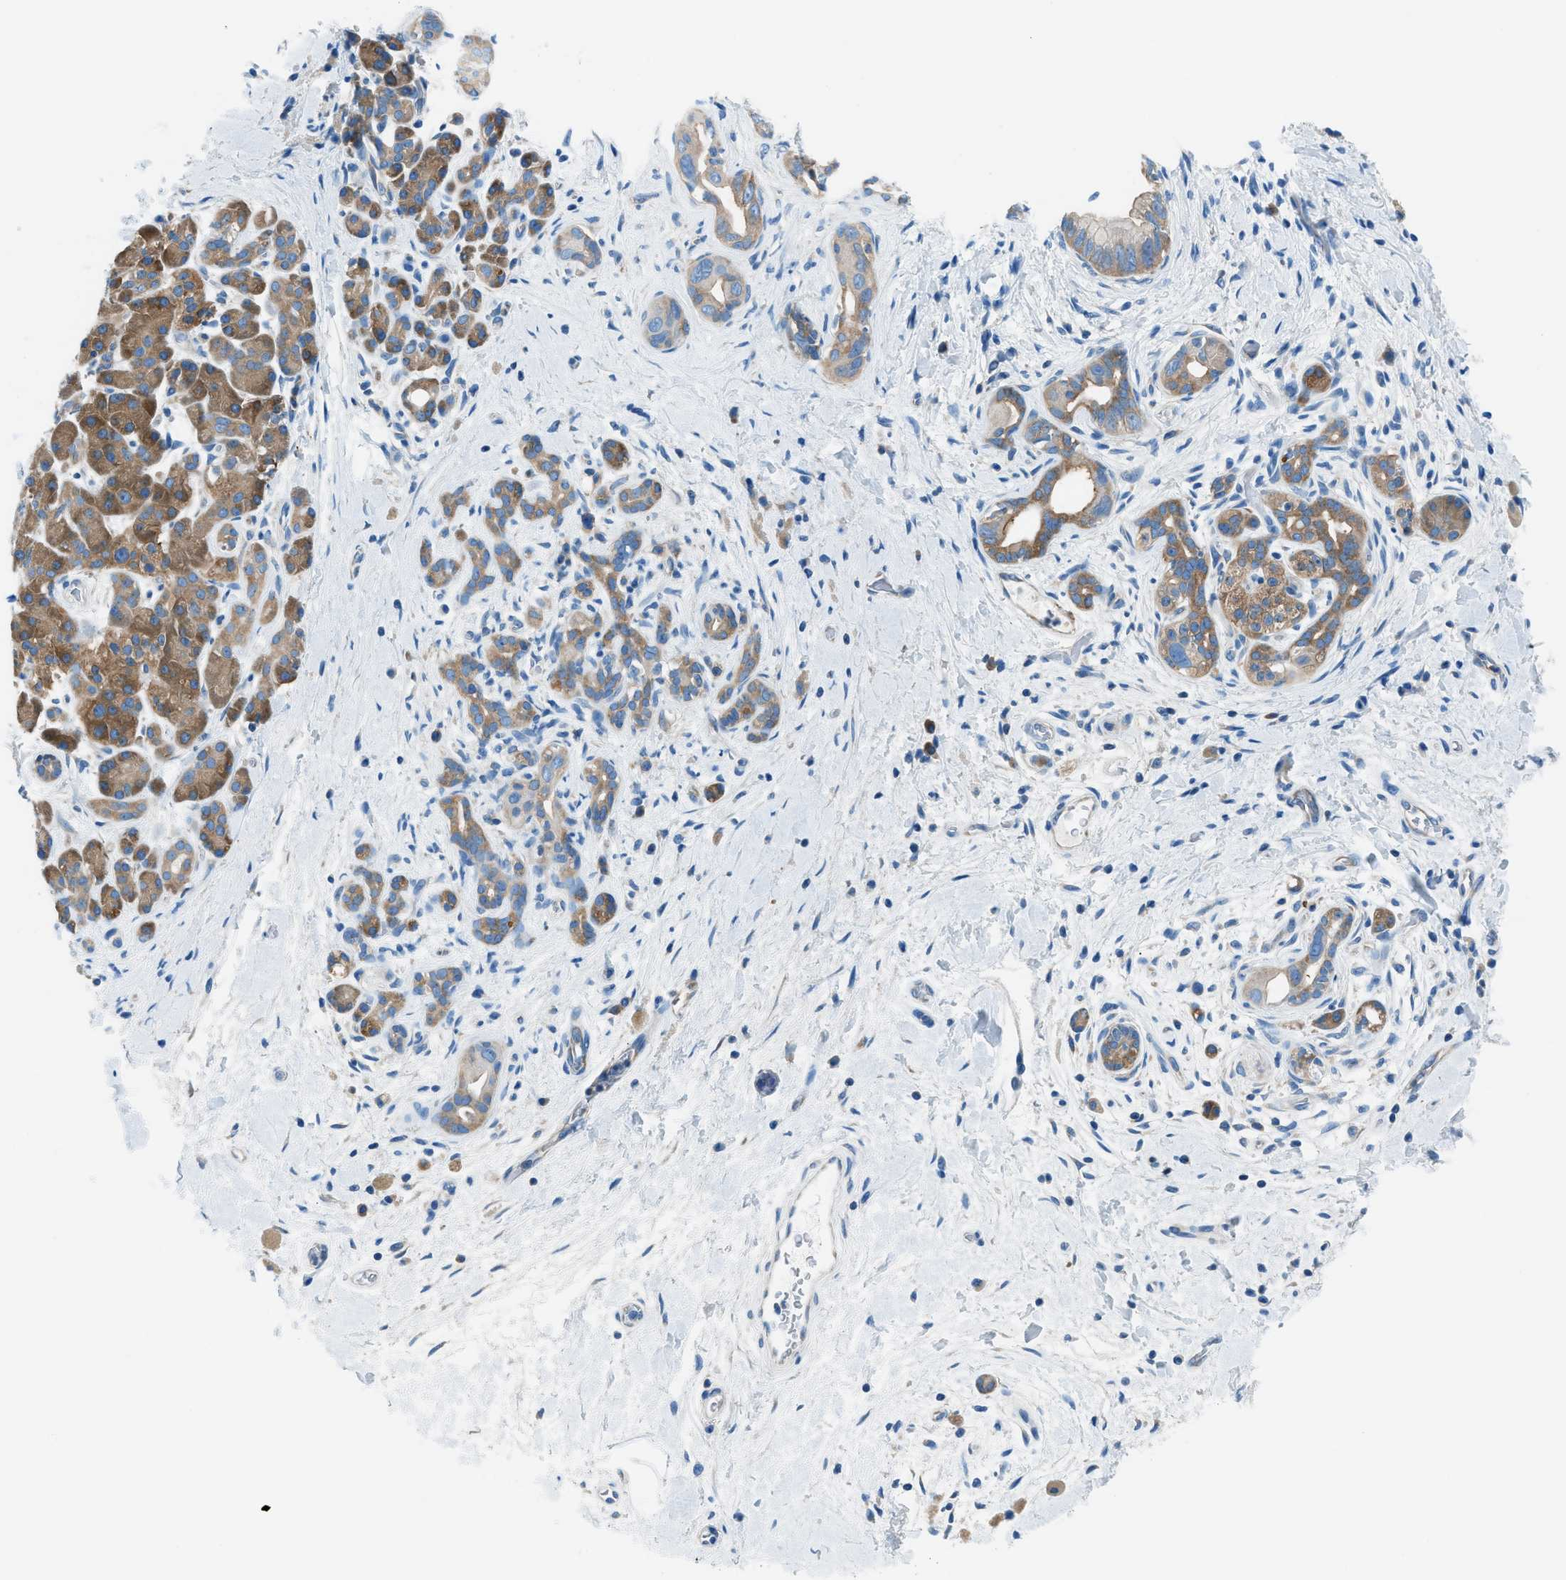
{"staining": {"intensity": "moderate", "quantity": "25%-75%", "location": "cytoplasmic/membranous"}, "tissue": "pancreatic cancer", "cell_type": "Tumor cells", "image_type": "cancer", "snomed": [{"axis": "morphology", "description": "Adenocarcinoma, NOS"}, {"axis": "topography", "description": "Pancreas"}], "caption": "Pancreatic cancer stained for a protein shows moderate cytoplasmic/membranous positivity in tumor cells. (DAB = brown stain, brightfield microscopy at high magnification).", "gene": "SARS1", "patient": {"sex": "male", "age": 55}}